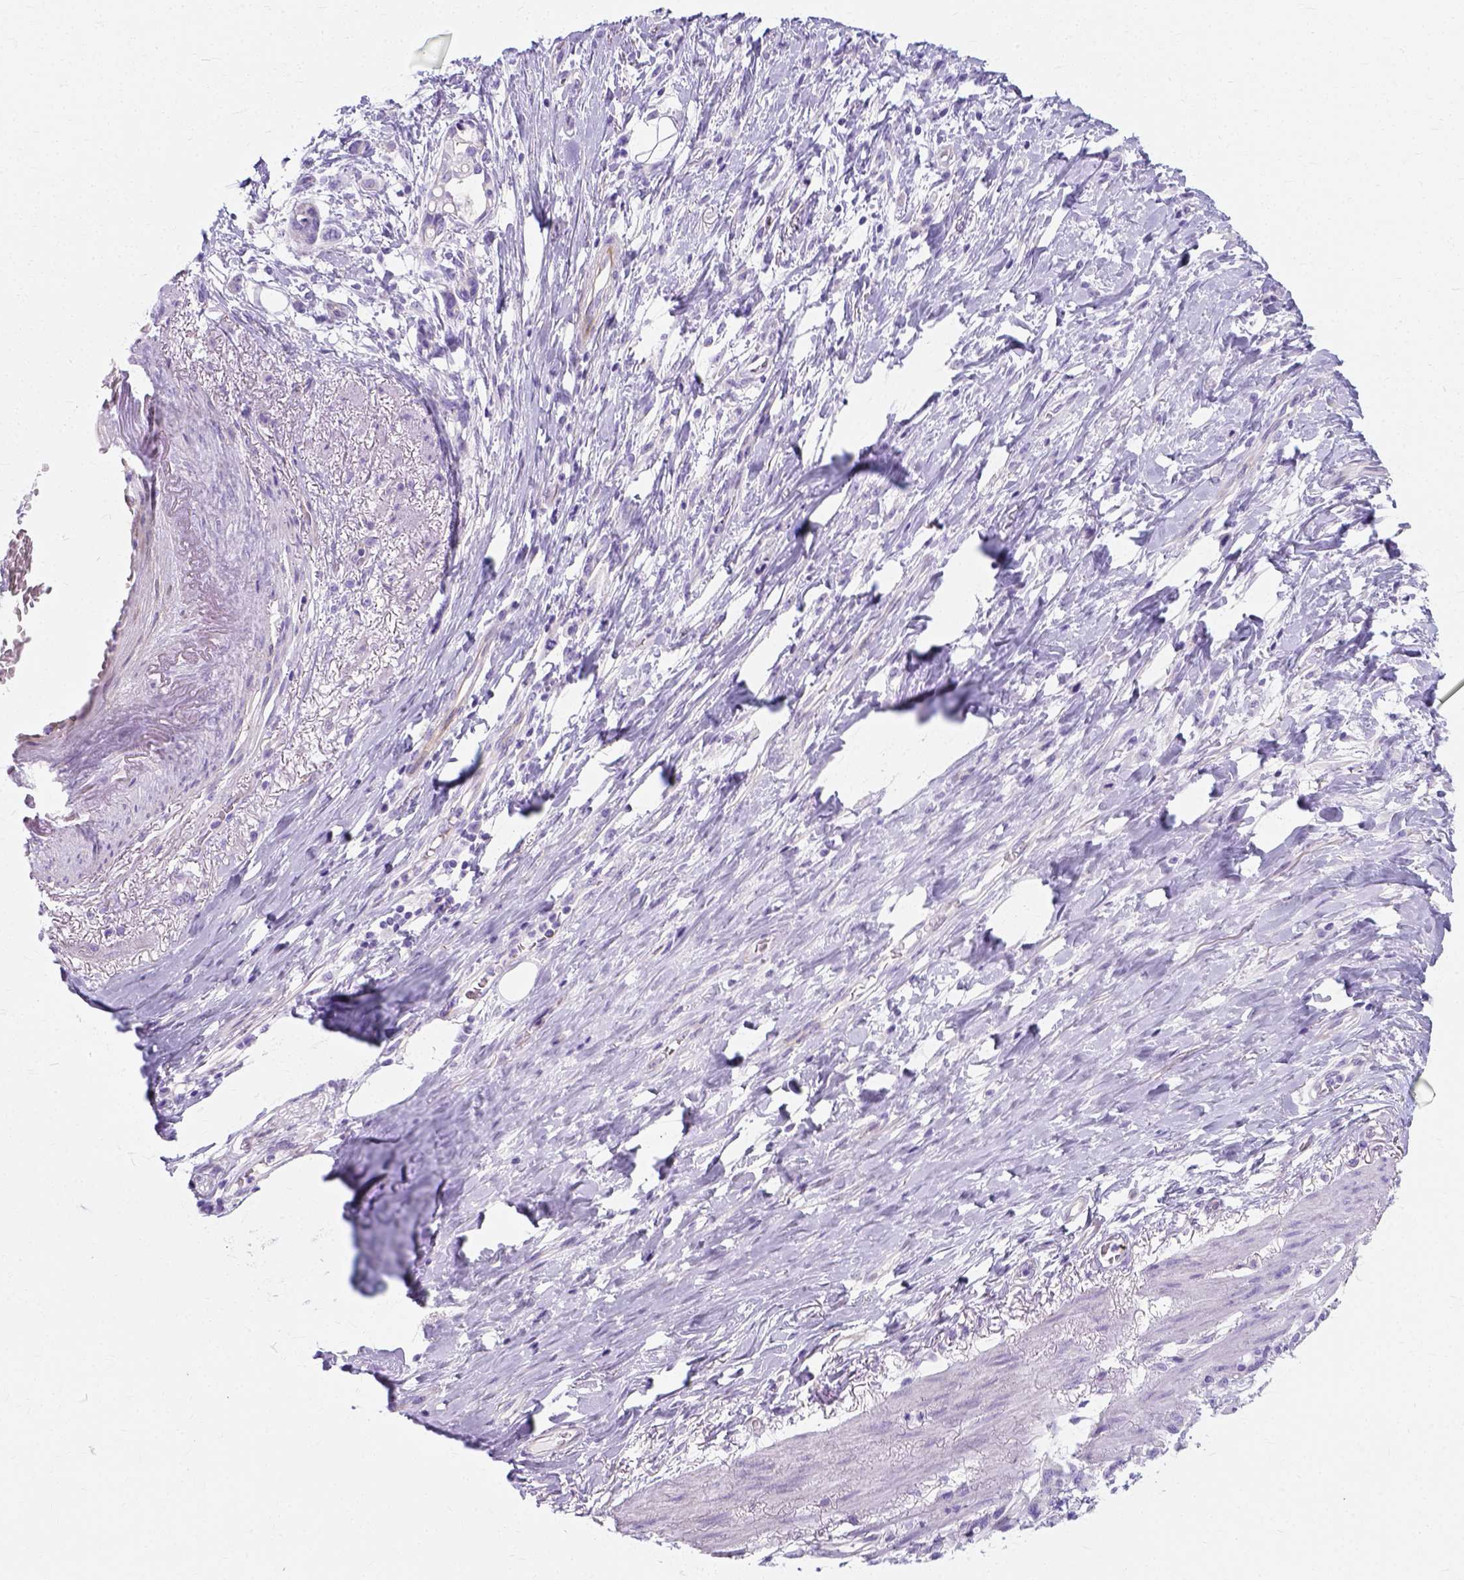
{"staining": {"intensity": "negative", "quantity": "none", "location": "none"}, "tissue": "stomach cancer", "cell_type": "Tumor cells", "image_type": "cancer", "snomed": [{"axis": "morphology", "description": "Adenocarcinoma, NOS"}, {"axis": "topography", "description": "Stomach"}], "caption": "Human stomach cancer stained for a protein using immunohistochemistry (IHC) shows no positivity in tumor cells.", "gene": "MYH15", "patient": {"sex": "female", "age": 84}}